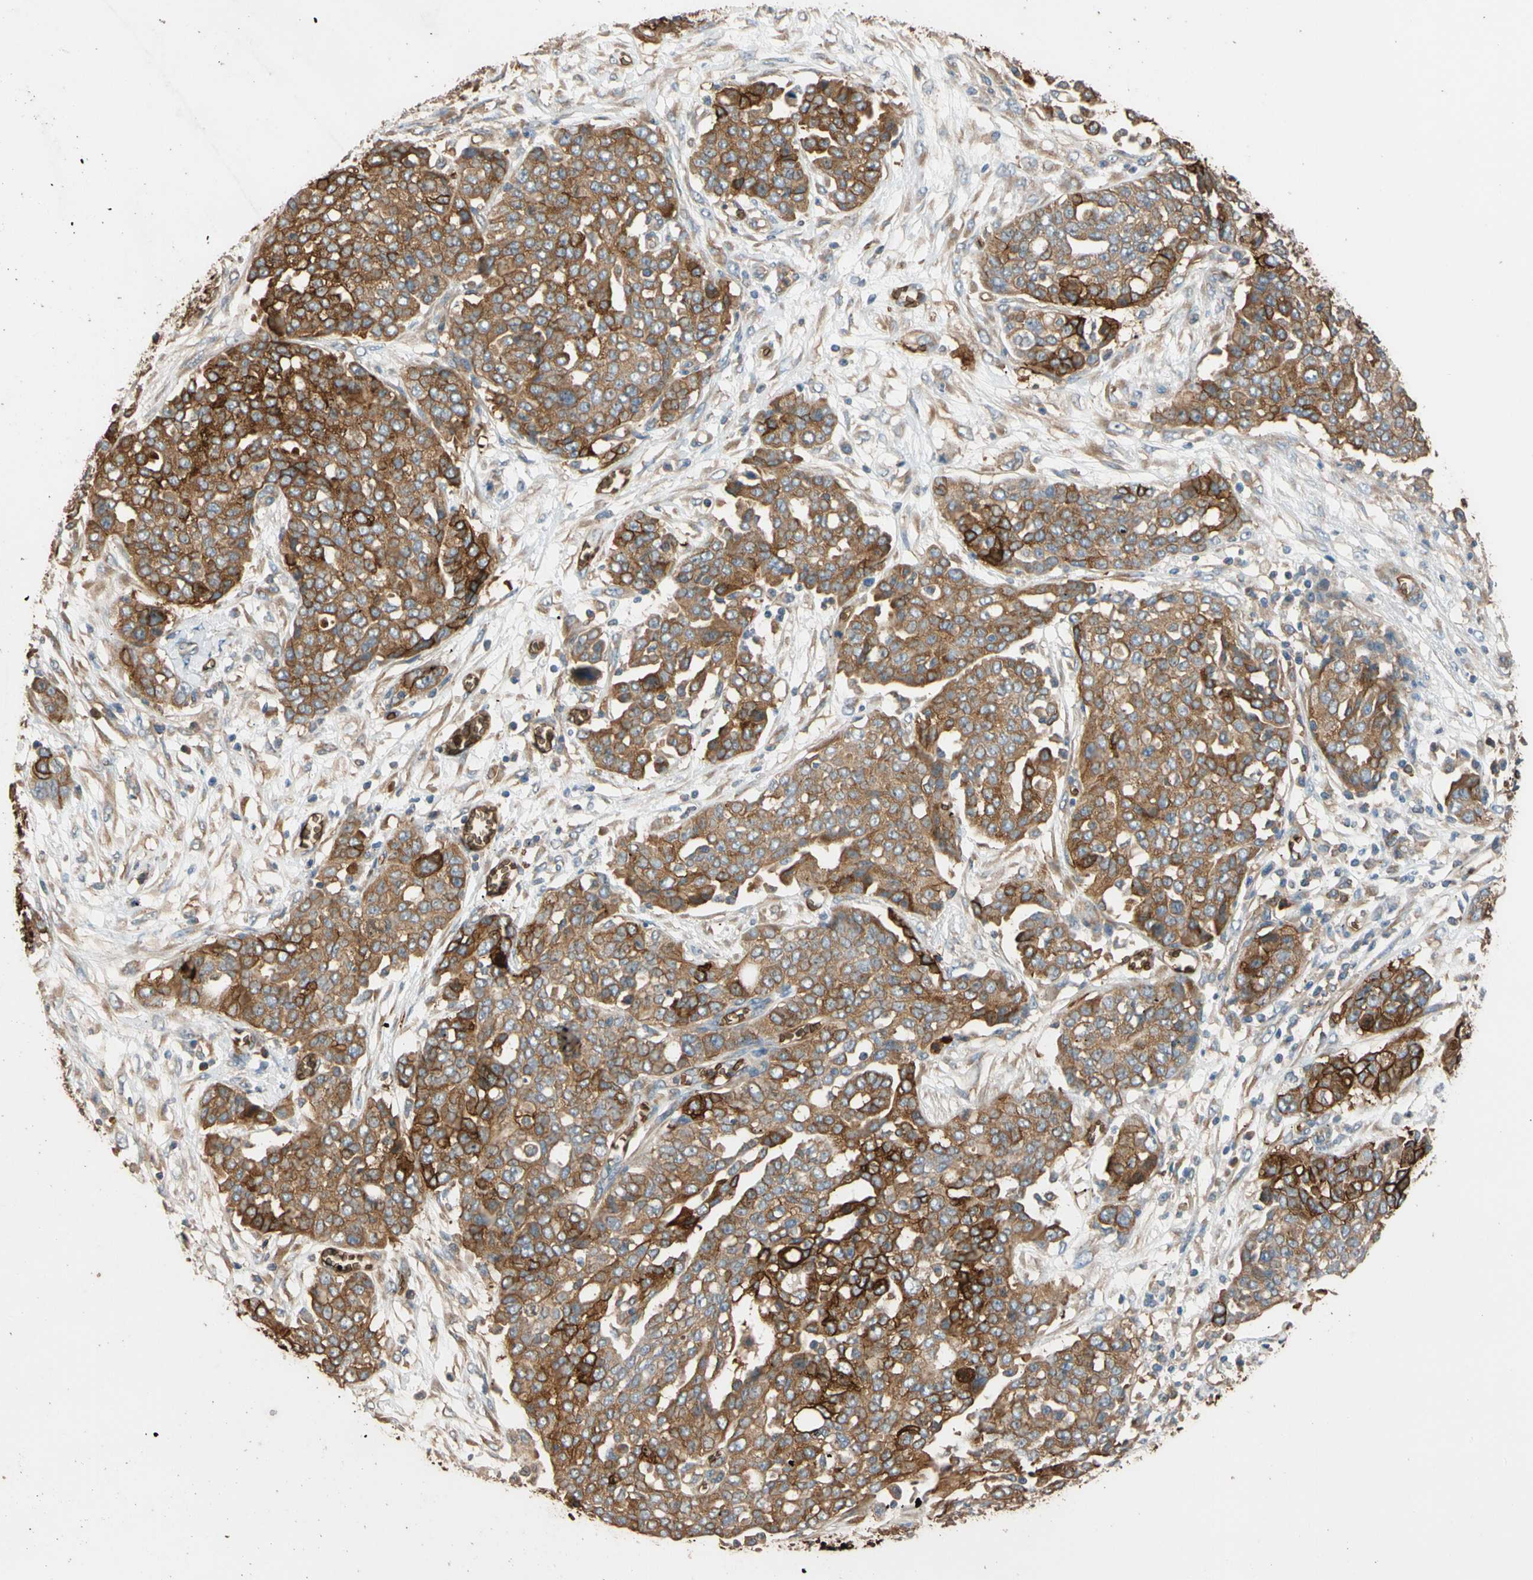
{"staining": {"intensity": "strong", "quantity": ">75%", "location": "cytoplasmic/membranous"}, "tissue": "ovarian cancer", "cell_type": "Tumor cells", "image_type": "cancer", "snomed": [{"axis": "morphology", "description": "Cystadenocarcinoma, serous, NOS"}, {"axis": "topography", "description": "Soft tissue"}, {"axis": "topography", "description": "Ovary"}], "caption": "A brown stain labels strong cytoplasmic/membranous staining of a protein in ovarian cancer tumor cells.", "gene": "RIOK2", "patient": {"sex": "female", "age": 57}}